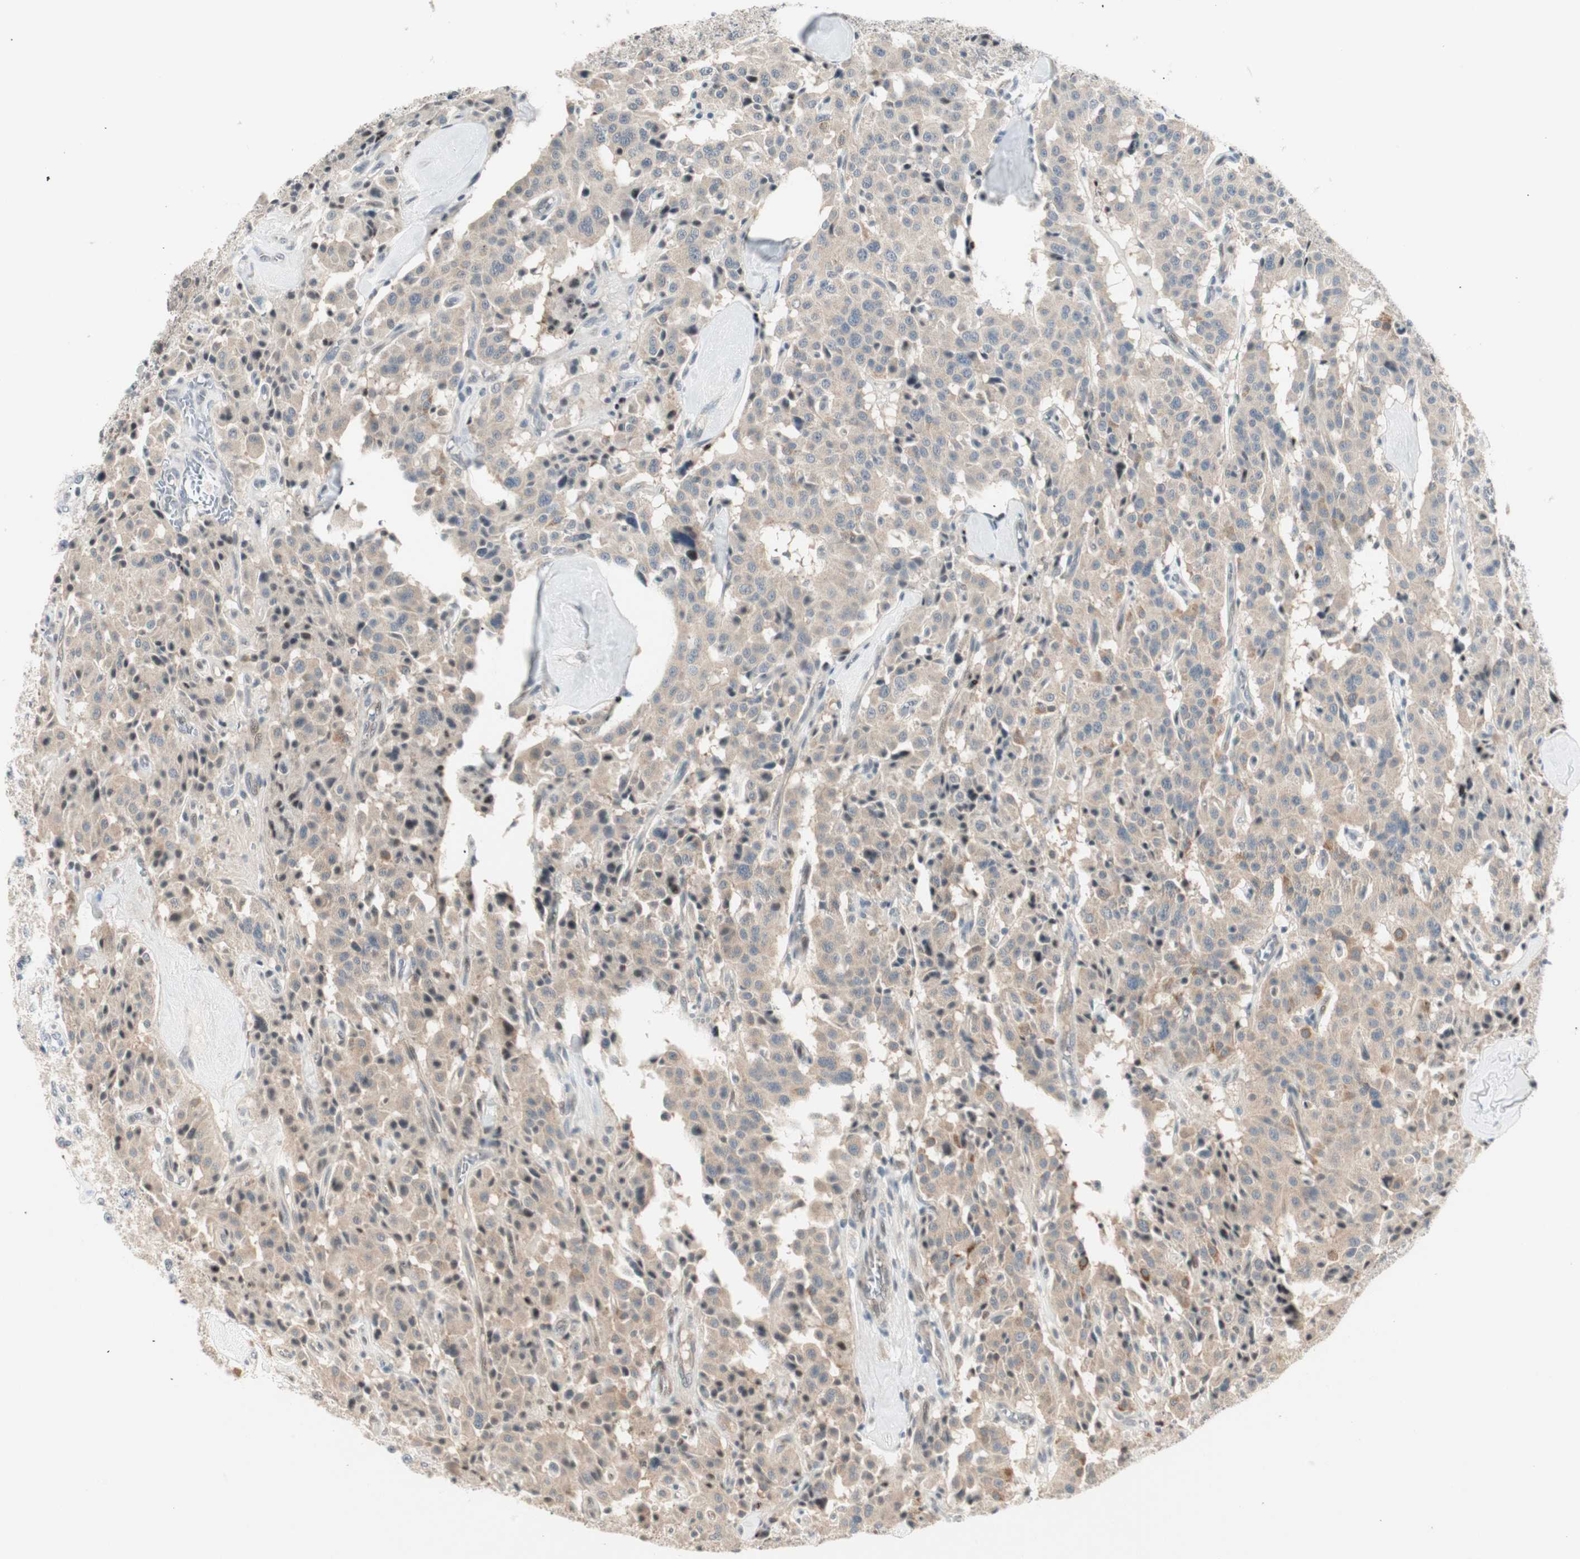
{"staining": {"intensity": "weak", "quantity": "25%-75%", "location": "cytoplasmic/membranous"}, "tissue": "carcinoid", "cell_type": "Tumor cells", "image_type": "cancer", "snomed": [{"axis": "morphology", "description": "Carcinoid, malignant, NOS"}, {"axis": "topography", "description": "Lung"}], "caption": "A brown stain highlights weak cytoplasmic/membranous staining of a protein in carcinoid (malignant) tumor cells.", "gene": "ACSL5", "patient": {"sex": "male", "age": 30}}